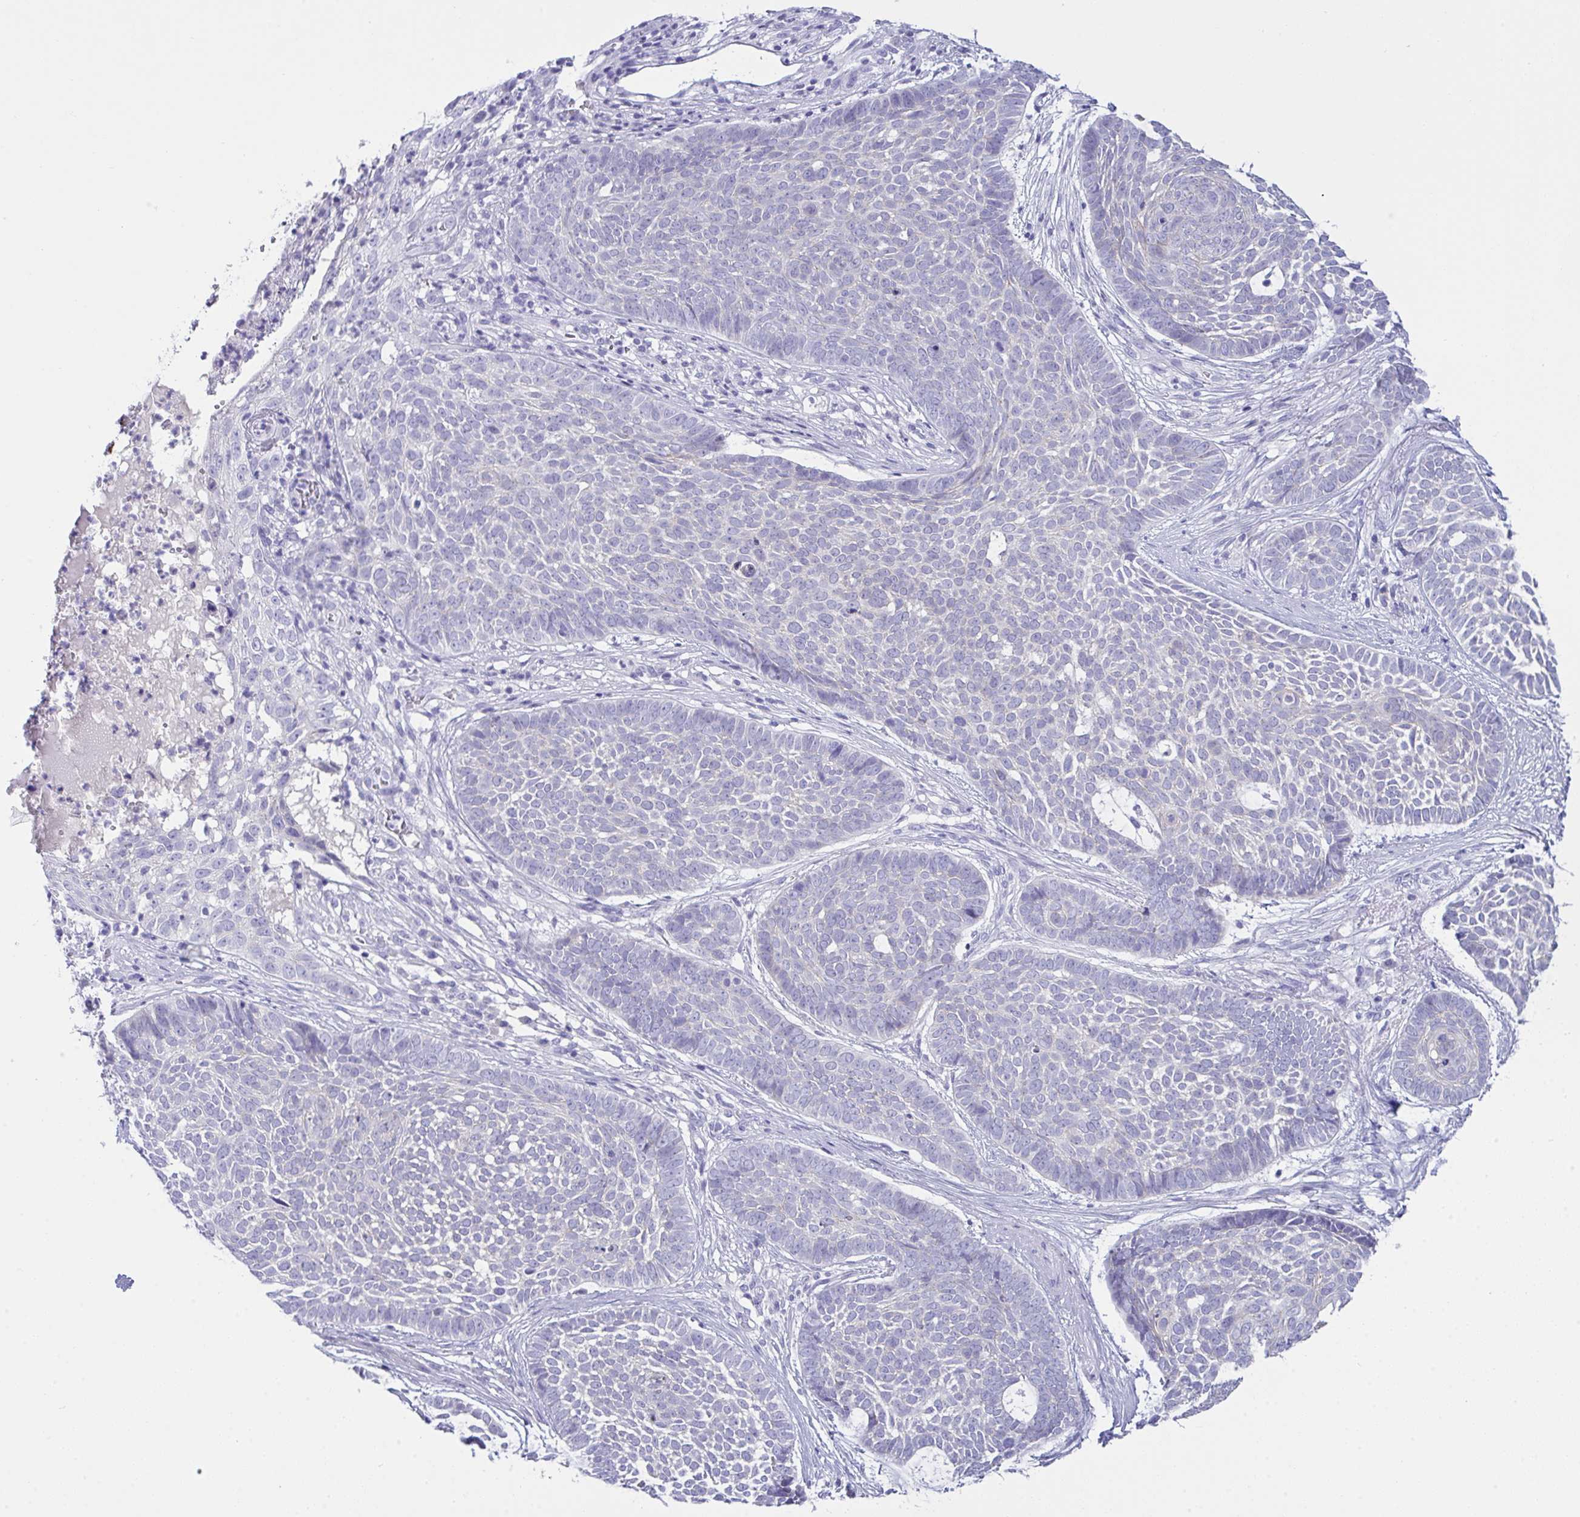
{"staining": {"intensity": "negative", "quantity": "none", "location": "none"}, "tissue": "skin cancer", "cell_type": "Tumor cells", "image_type": "cancer", "snomed": [{"axis": "morphology", "description": "Basal cell carcinoma"}, {"axis": "topography", "description": "Skin"}], "caption": "Basal cell carcinoma (skin) stained for a protein using immunohistochemistry (IHC) reveals no positivity tumor cells.", "gene": "GLB1L2", "patient": {"sex": "female", "age": 89}}